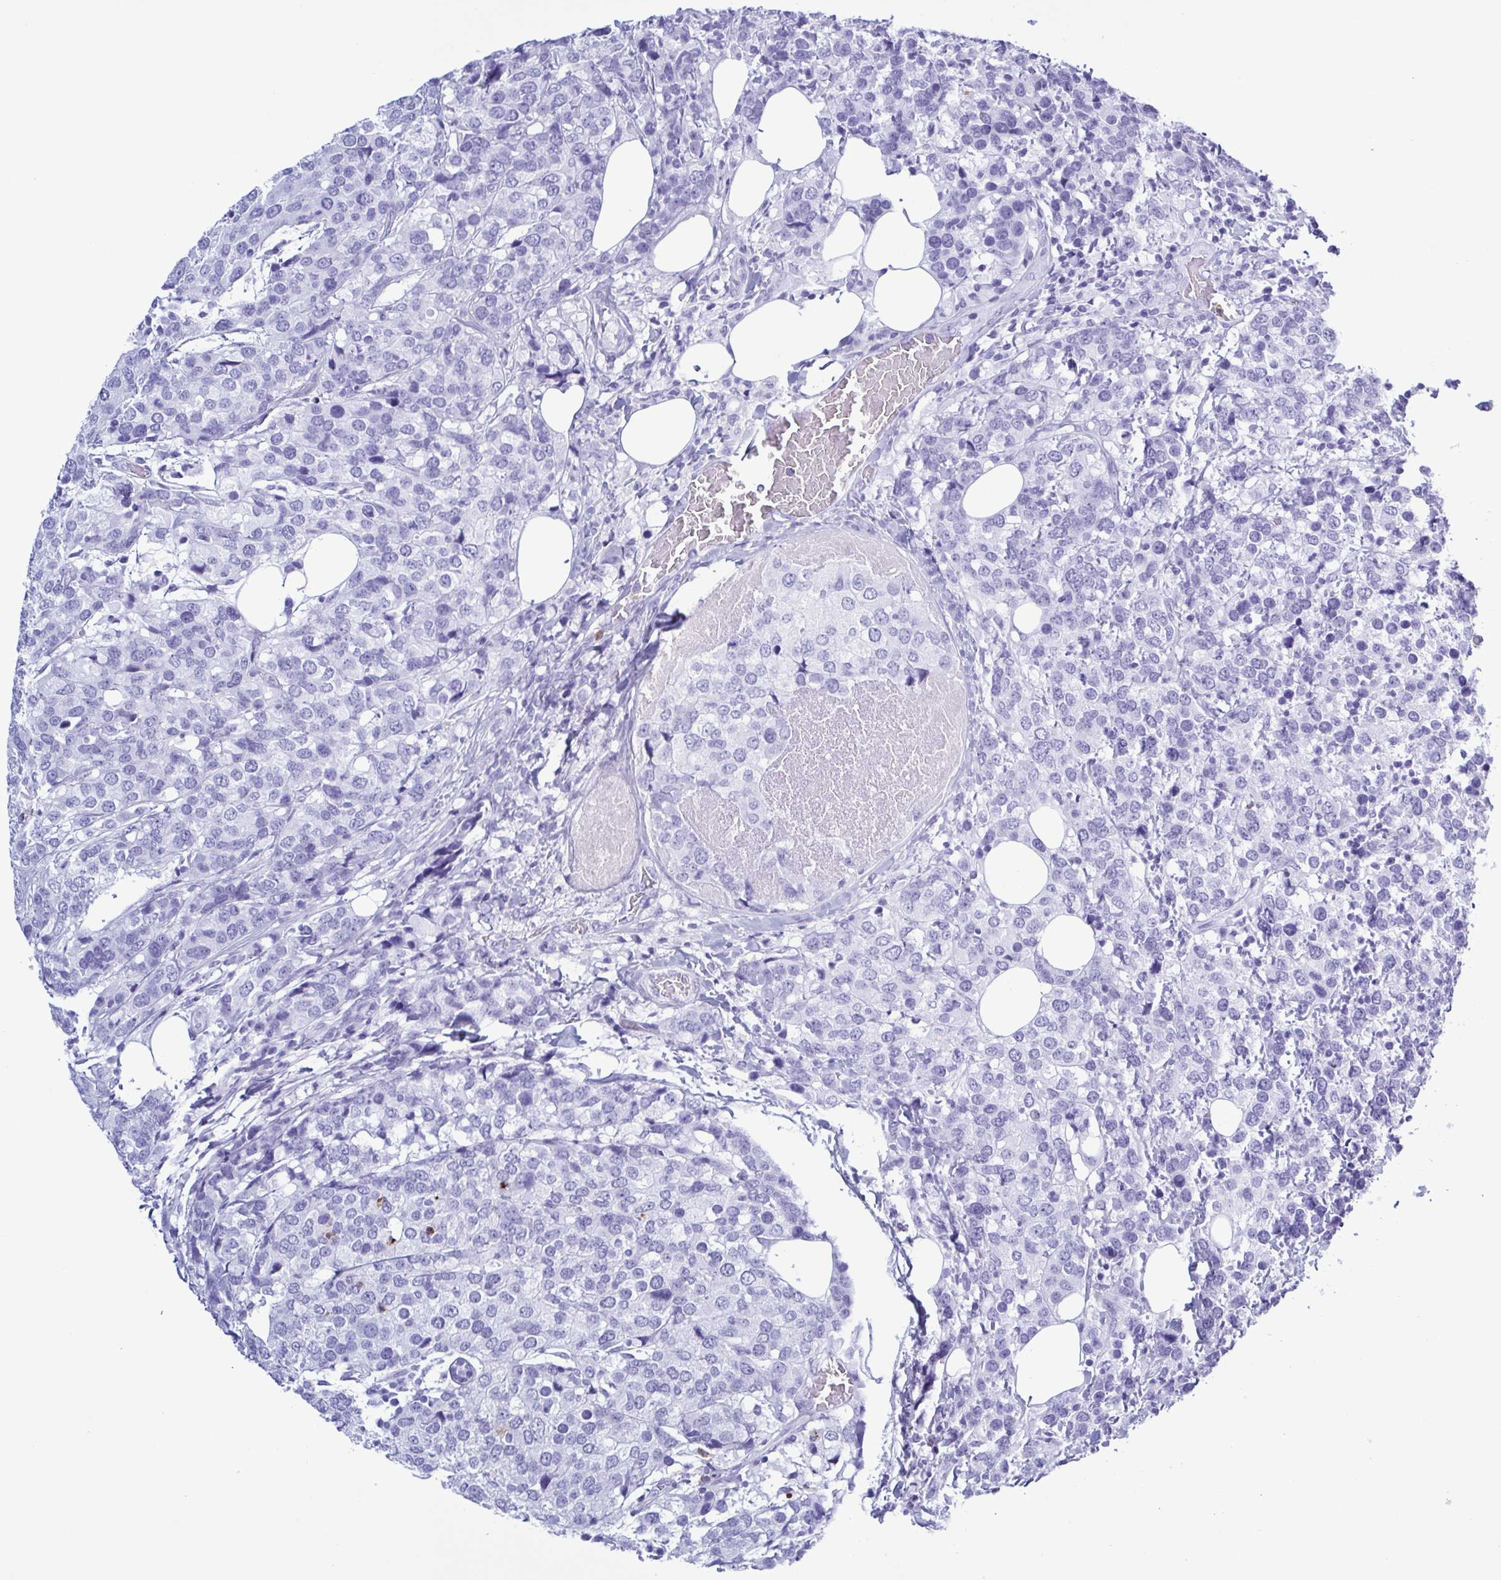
{"staining": {"intensity": "negative", "quantity": "none", "location": "none"}, "tissue": "breast cancer", "cell_type": "Tumor cells", "image_type": "cancer", "snomed": [{"axis": "morphology", "description": "Lobular carcinoma"}, {"axis": "topography", "description": "Breast"}], "caption": "Breast lobular carcinoma was stained to show a protein in brown. There is no significant positivity in tumor cells.", "gene": "LTF", "patient": {"sex": "female", "age": 59}}